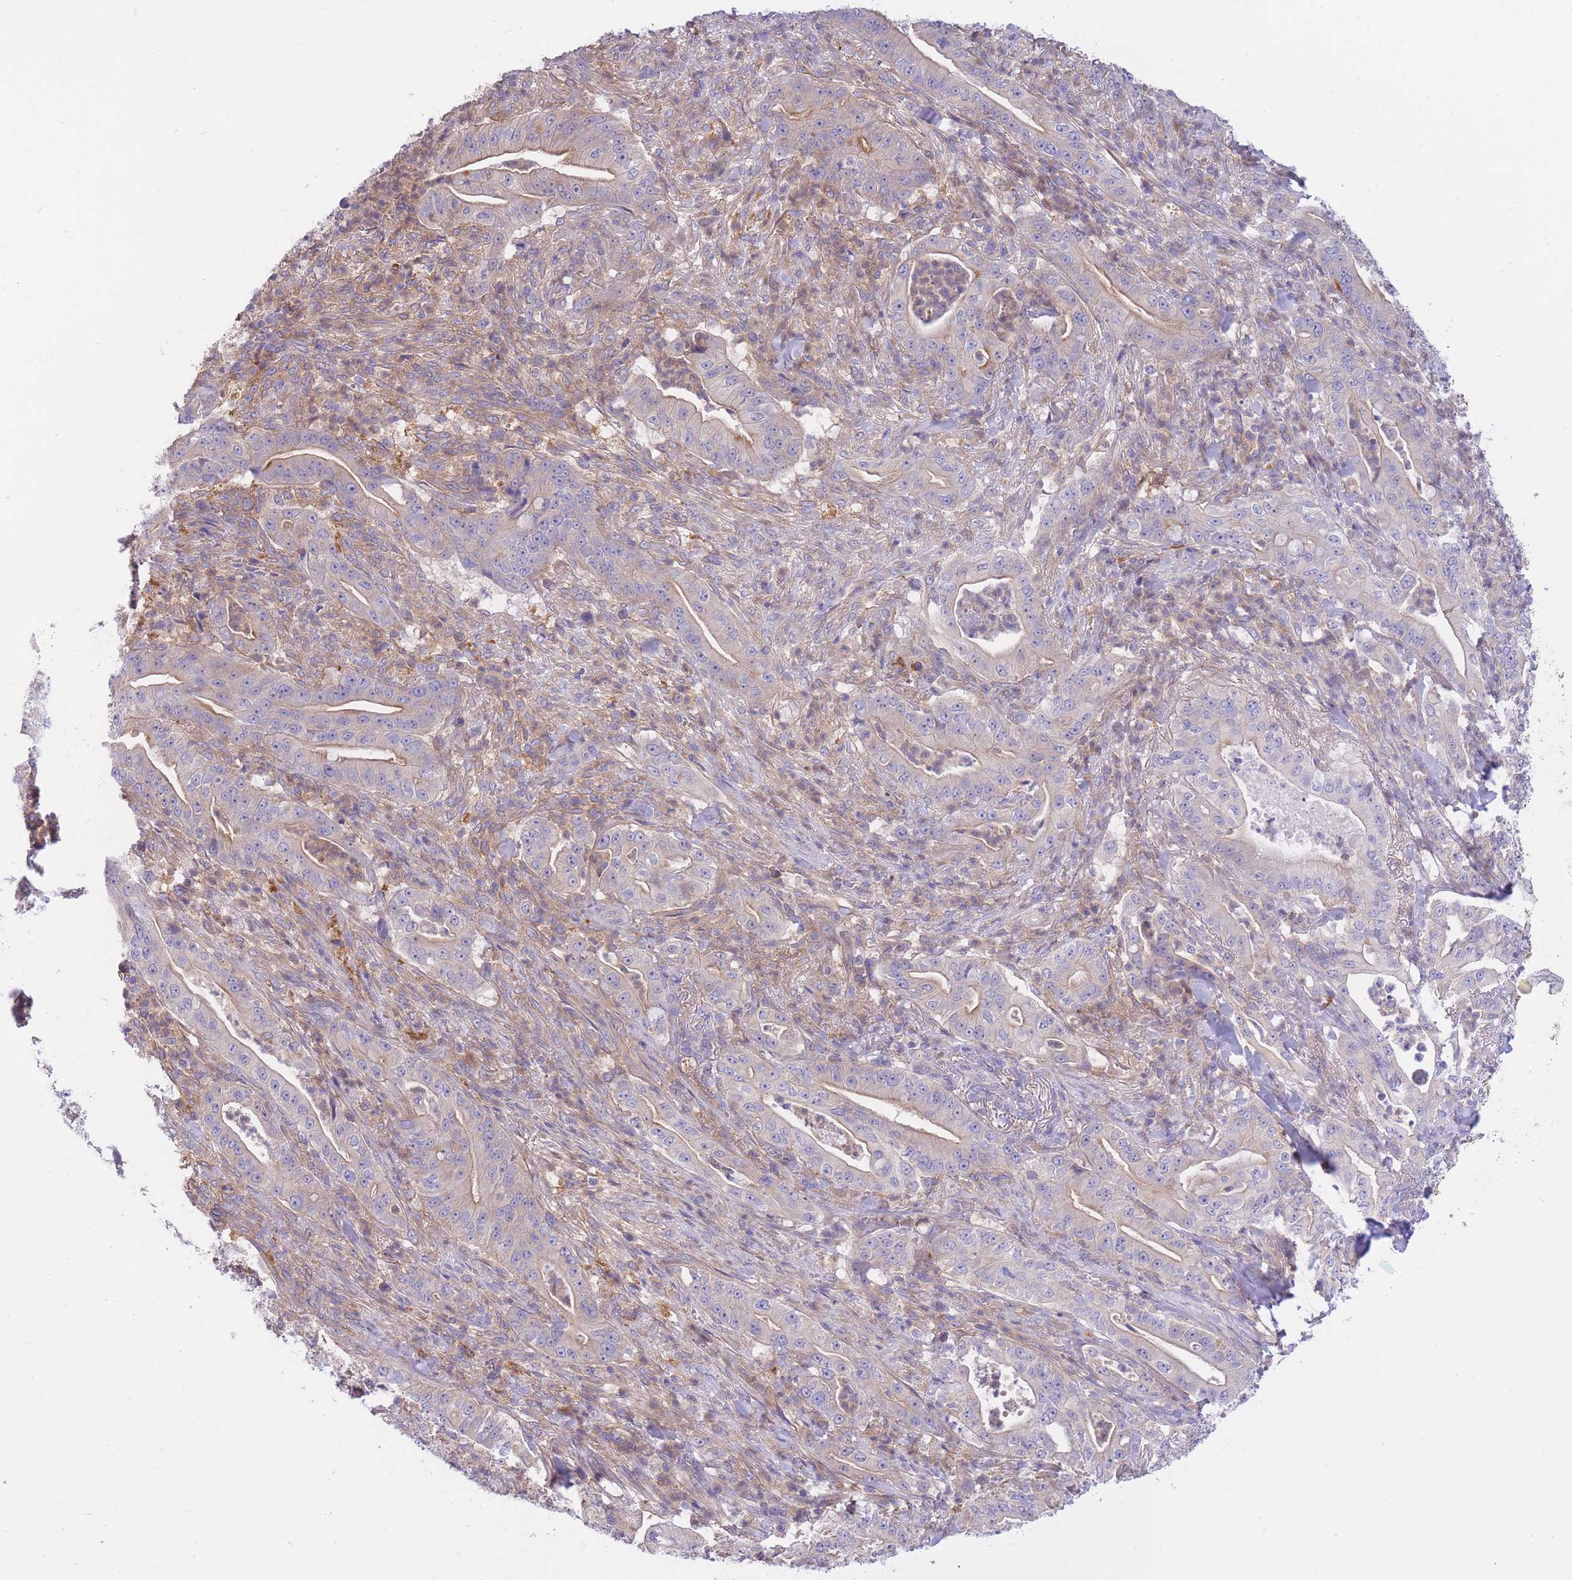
{"staining": {"intensity": "moderate", "quantity": "25%-75%", "location": "cytoplasmic/membranous"}, "tissue": "pancreatic cancer", "cell_type": "Tumor cells", "image_type": "cancer", "snomed": [{"axis": "morphology", "description": "Adenocarcinoma, NOS"}, {"axis": "topography", "description": "Pancreas"}], "caption": "Moderate cytoplasmic/membranous positivity for a protein is seen in about 25%-75% of tumor cells of pancreatic cancer (adenocarcinoma) using immunohistochemistry.", "gene": "NAMPT", "patient": {"sex": "male", "age": 71}}